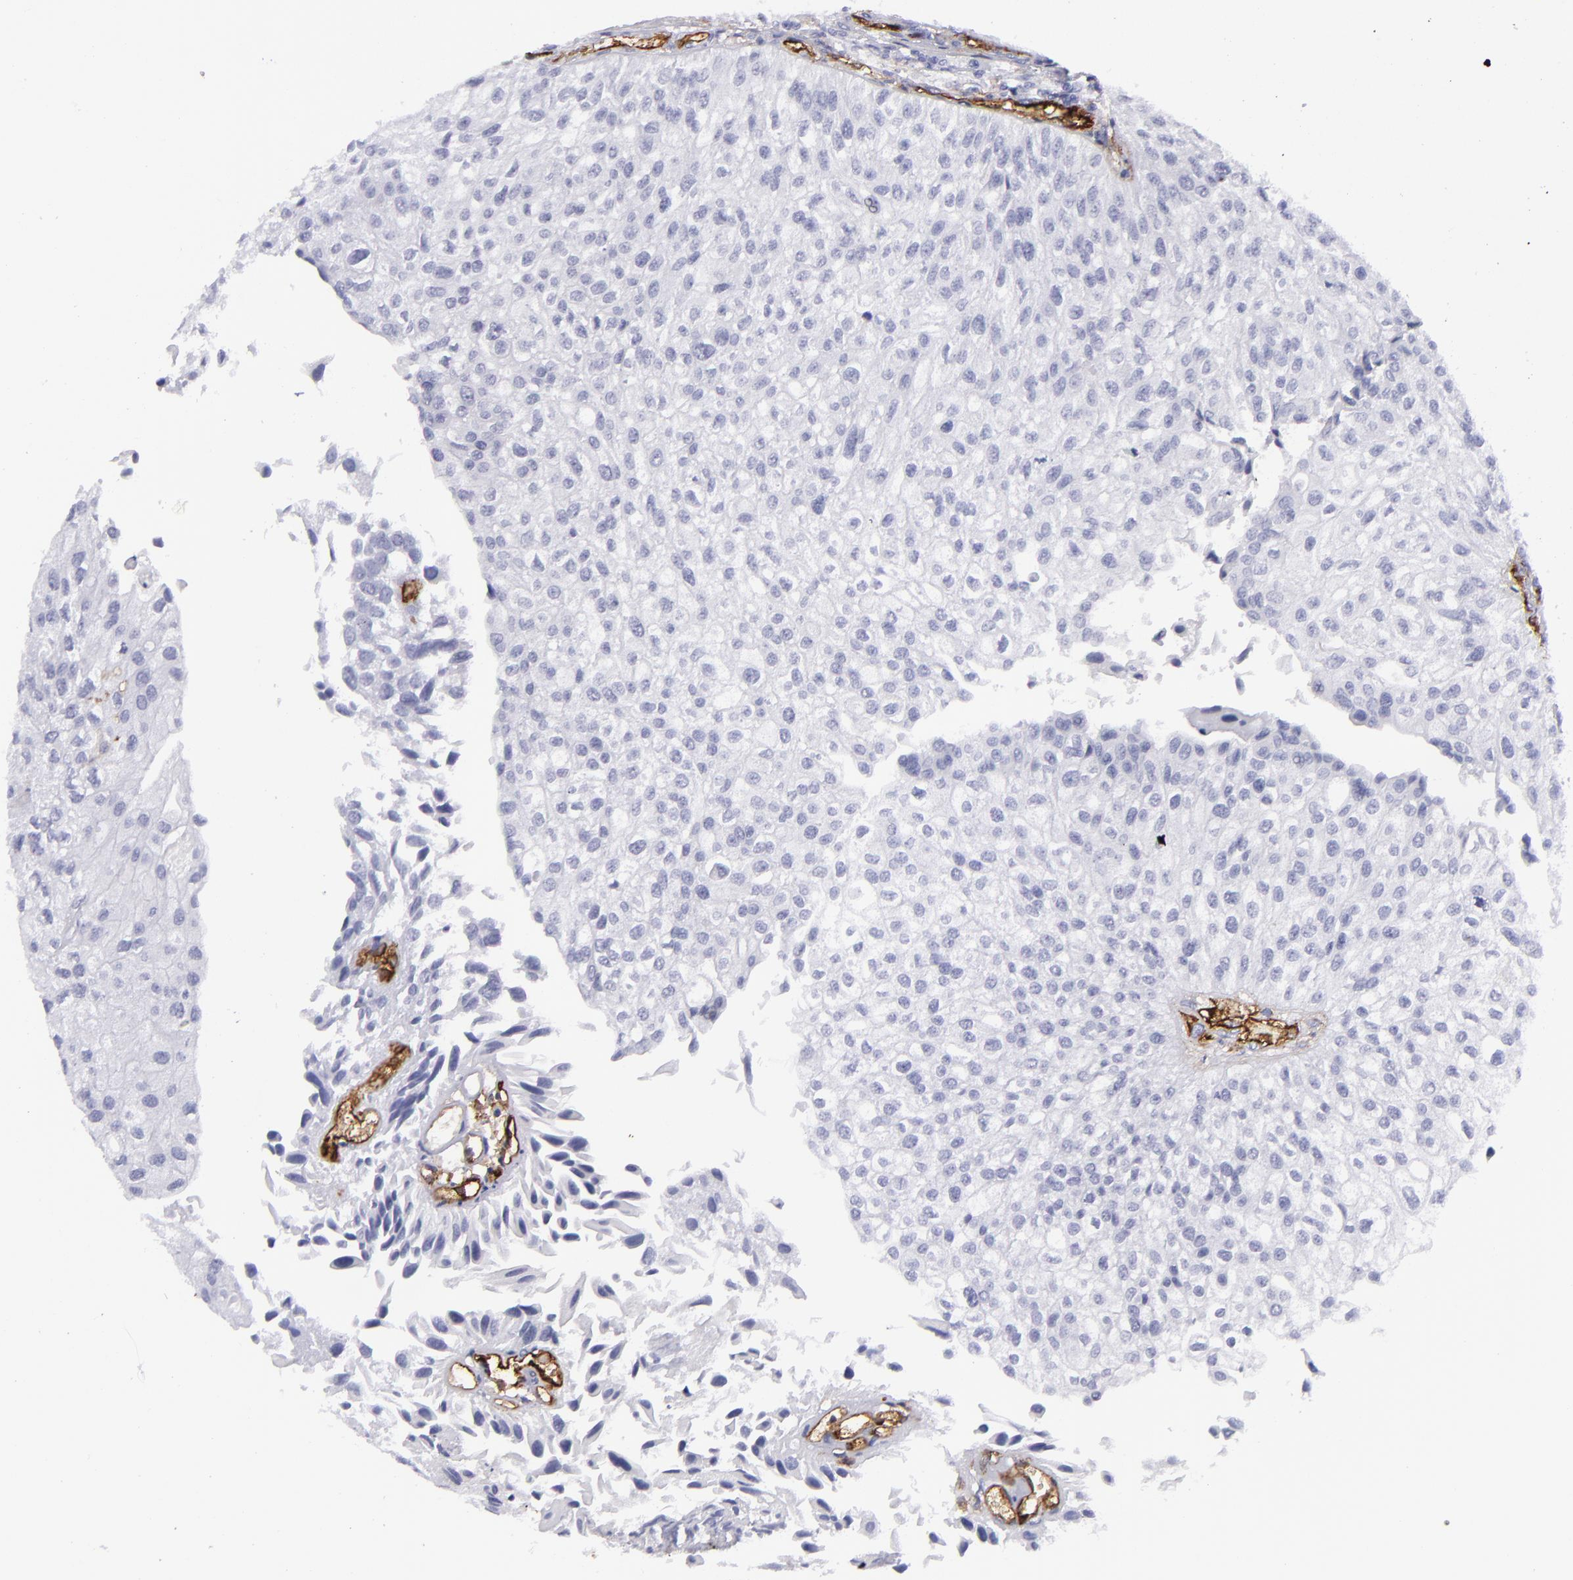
{"staining": {"intensity": "negative", "quantity": "none", "location": "none"}, "tissue": "urothelial cancer", "cell_type": "Tumor cells", "image_type": "cancer", "snomed": [{"axis": "morphology", "description": "Urothelial carcinoma, Low grade"}, {"axis": "topography", "description": "Urinary bladder"}], "caption": "The immunohistochemistry (IHC) histopathology image has no significant positivity in tumor cells of urothelial cancer tissue.", "gene": "ACE", "patient": {"sex": "female", "age": 89}}